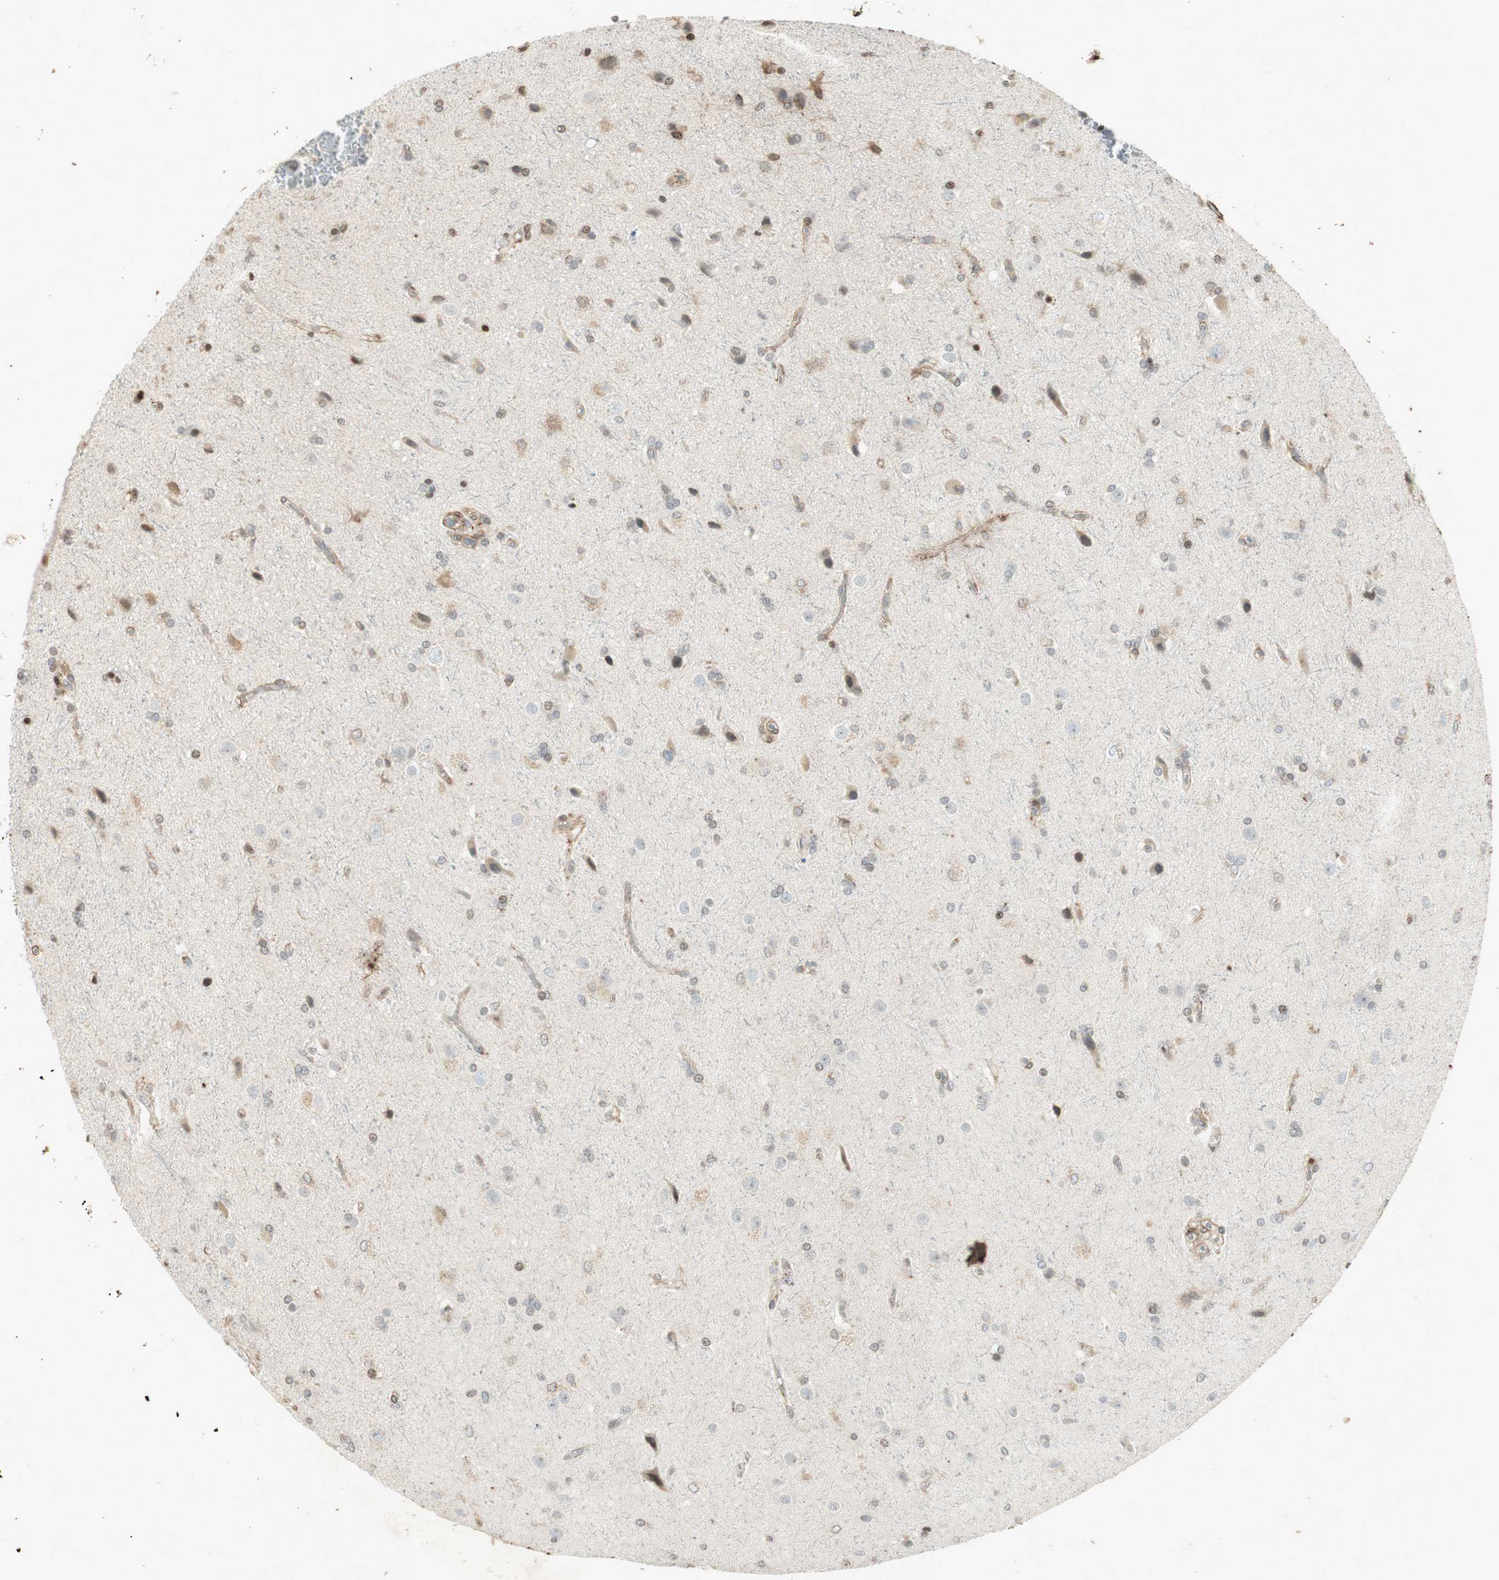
{"staining": {"intensity": "weak", "quantity": "<25%", "location": "nuclear"}, "tissue": "glioma", "cell_type": "Tumor cells", "image_type": "cancer", "snomed": [{"axis": "morphology", "description": "Glioma, malignant, High grade"}, {"axis": "topography", "description": "Brain"}], "caption": "Human malignant glioma (high-grade) stained for a protein using immunohistochemistry demonstrates no positivity in tumor cells.", "gene": "PRKG1", "patient": {"sex": "male", "age": 71}}